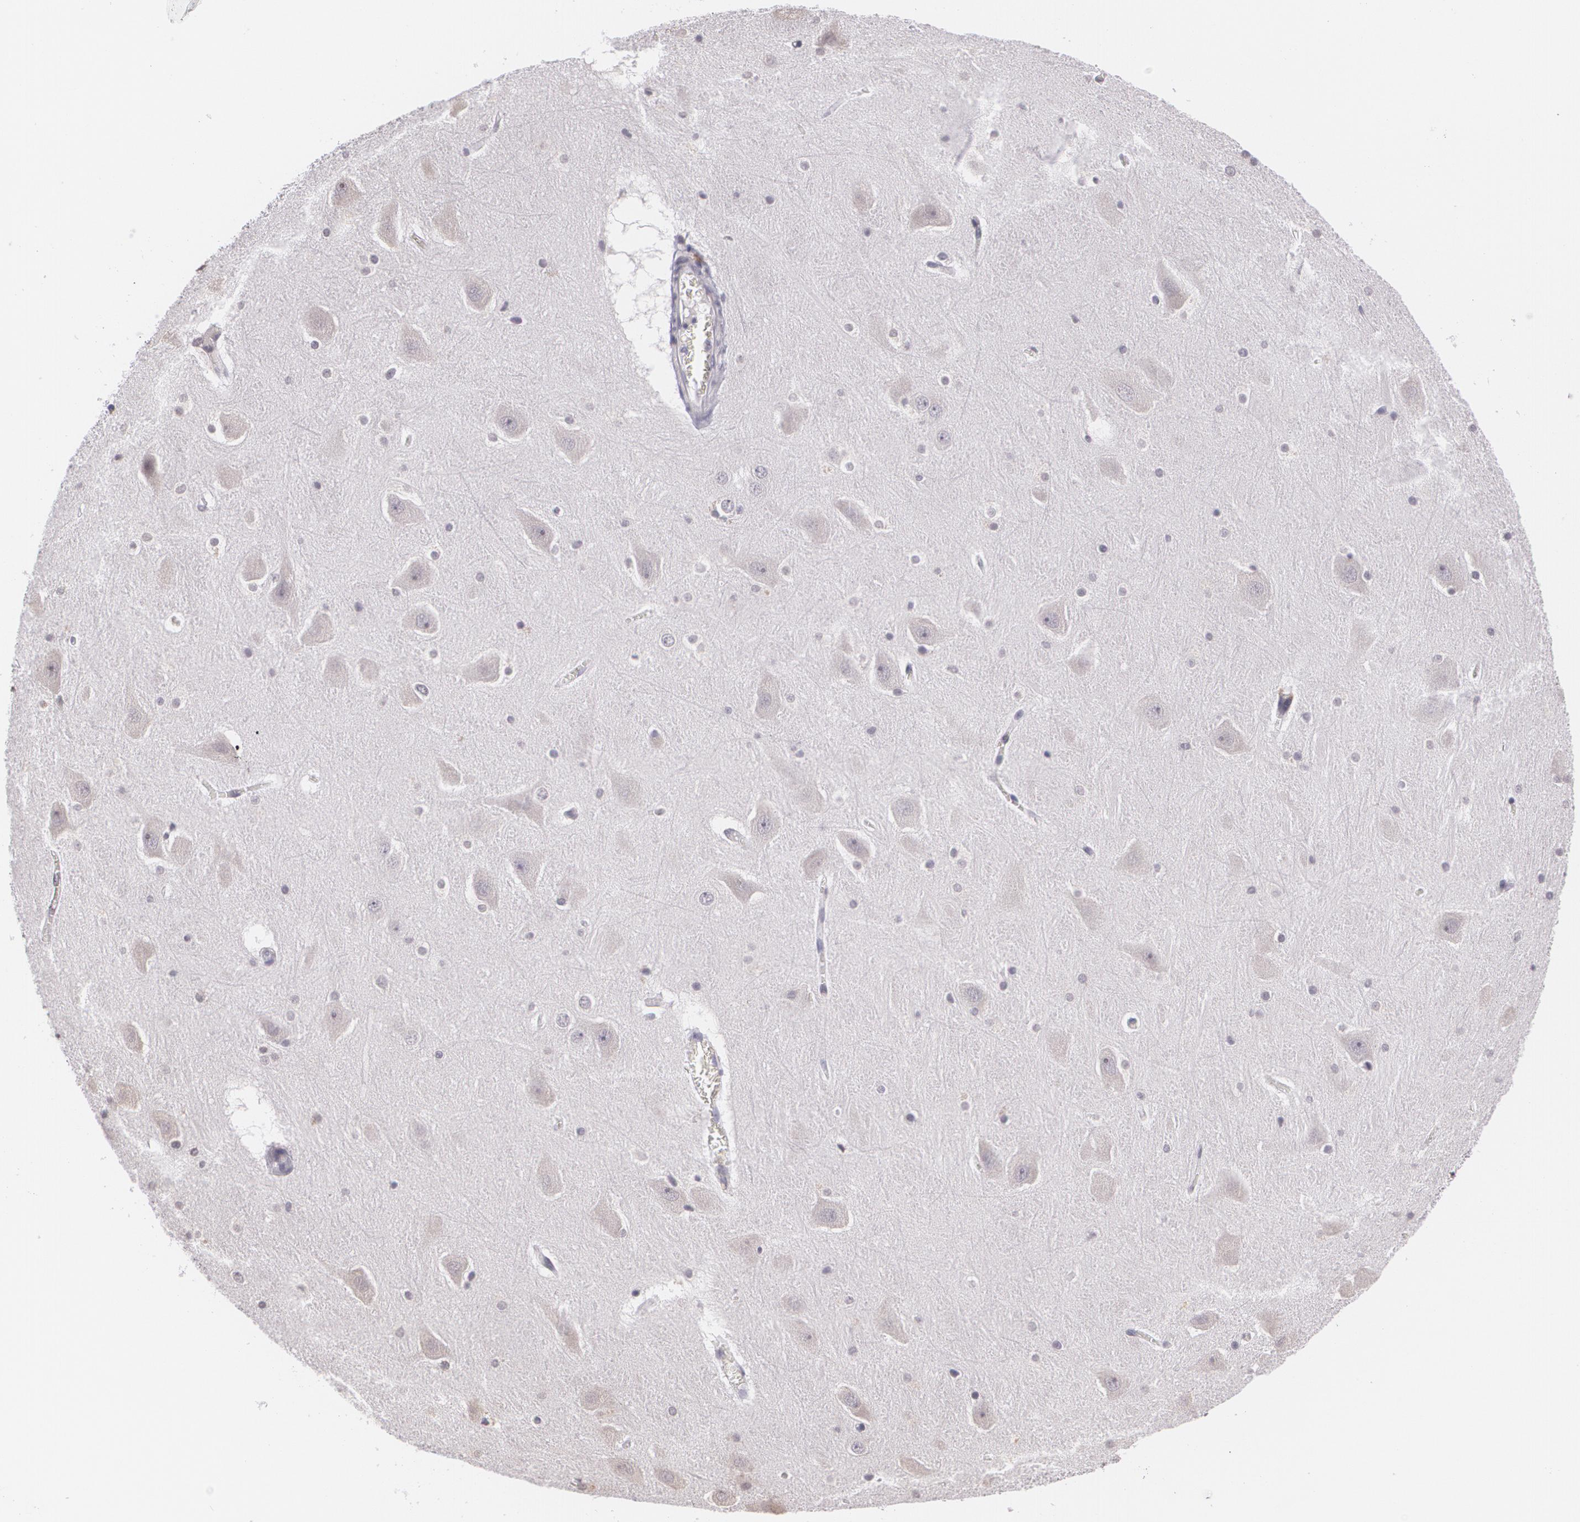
{"staining": {"intensity": "negative", "quantity": "none", "location": "none"}, "tissue": "hippocampus", "cell_type": "Glial cells", "image_type": "normal", "snomed": [{"axis": "morphology", "description": "Normal tissue, NOS"}, {"axis": "topography", "description": "Hippocampus"}], "caption": "DAB immunohistochemical staining of normal human hippocampus demonstrates no significant staining in glial cells.", "gene": "MUC1", "patient": {"sex": "male", "age": 45}}